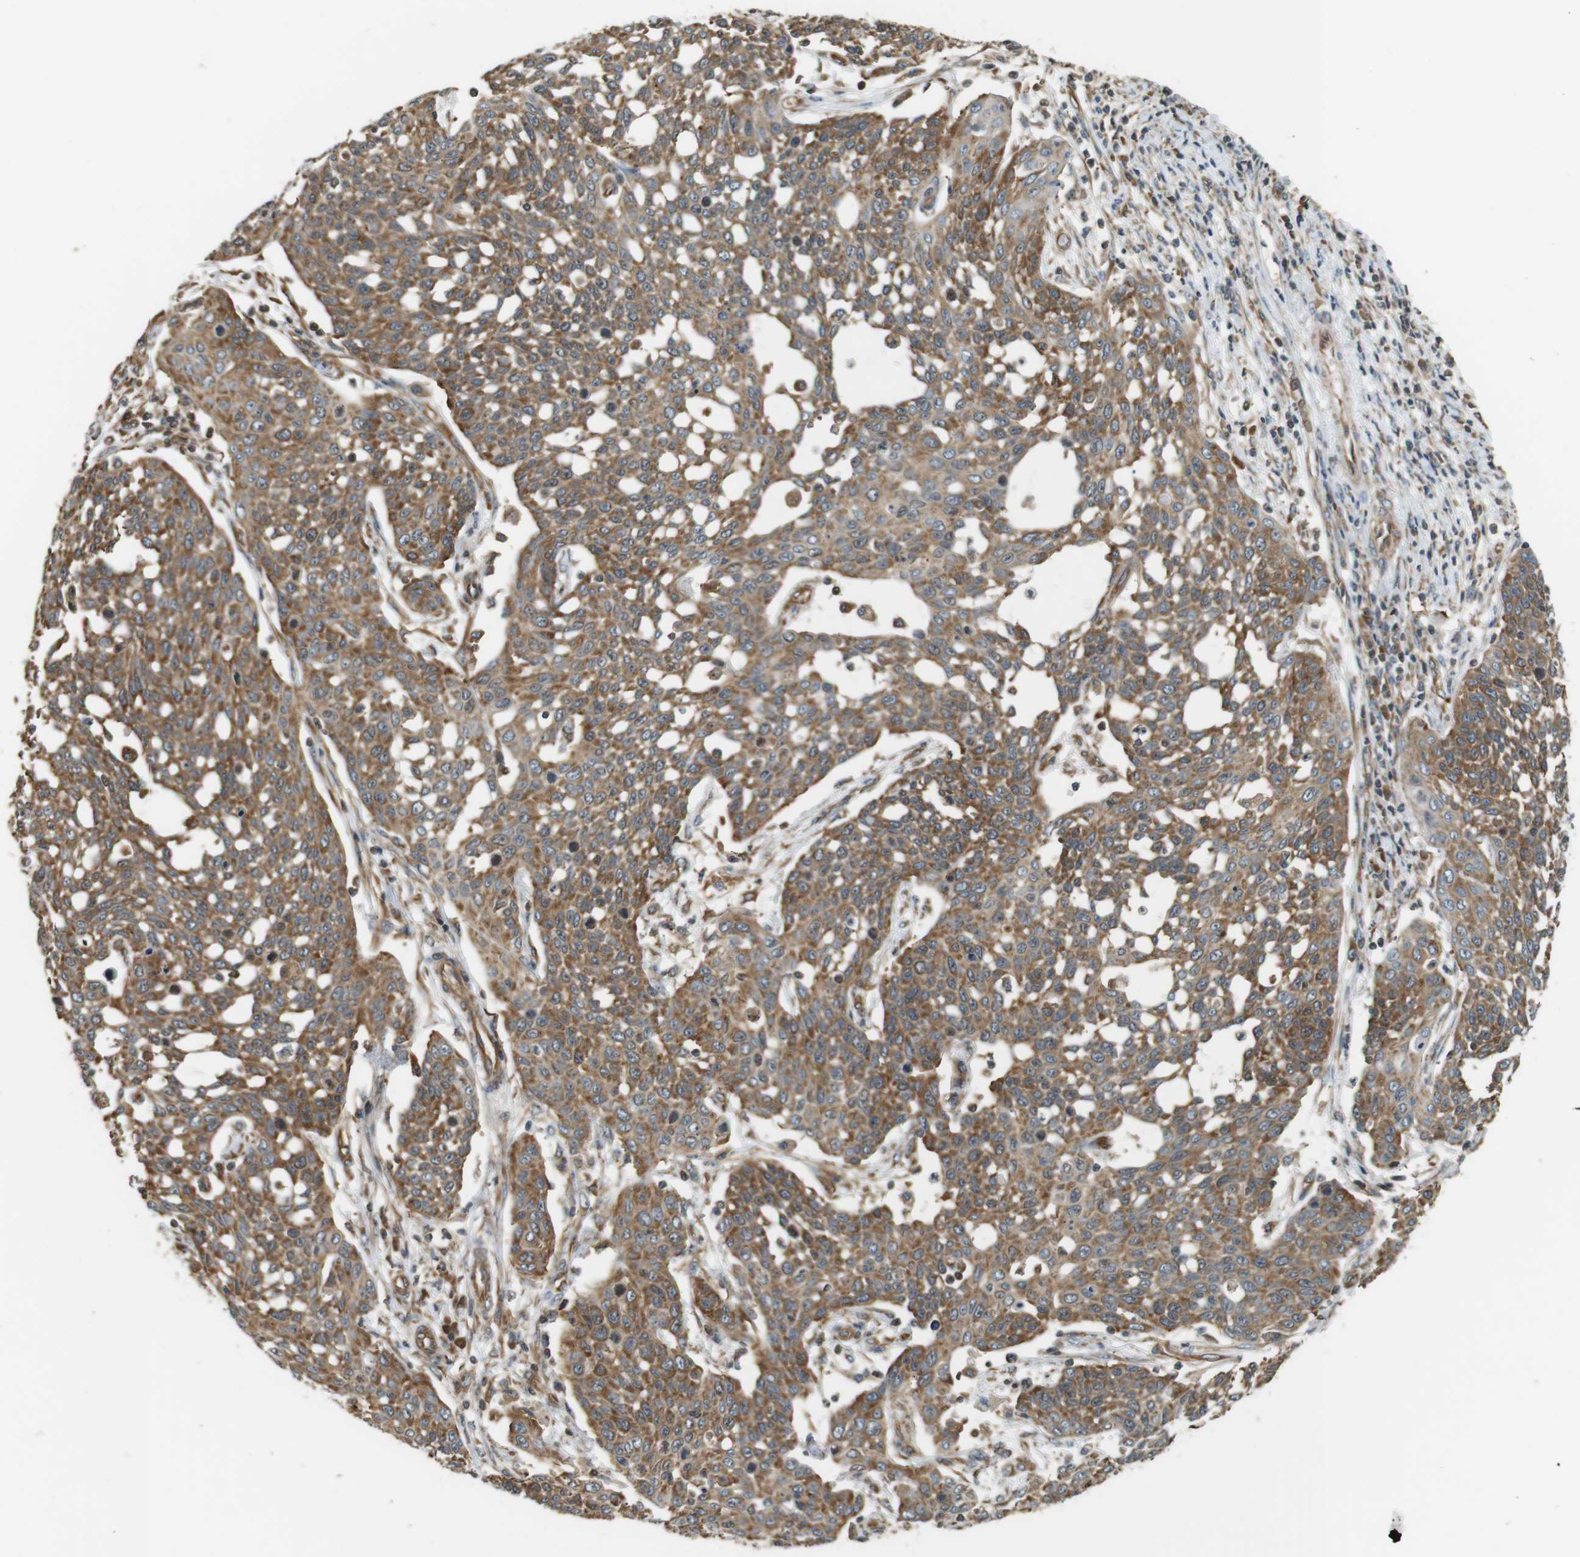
{"staining": {"intensity": "moderate", "quantity": ">75%", "location": "cytoplasmic/membranous"}, "tissue": "cervical cancer", "cell_type": "Tumor cells", "image_type": "cancer", "snomed": [{"axis": "morphology", "description": "Squamous cell carcinoma, NOS"}, {"axis": "topography", "description": "Cervix"}], "caption": "This image displays cervical cancer stained with immunohistochemistry to label a protein in brown. The cytoplasmic/membranous of tumor cells show moderate positivity for the protein. Nuclei are counter-stained blue.", "gene": "PA2G4", "patient": {"sex": "female", "age": 34}}